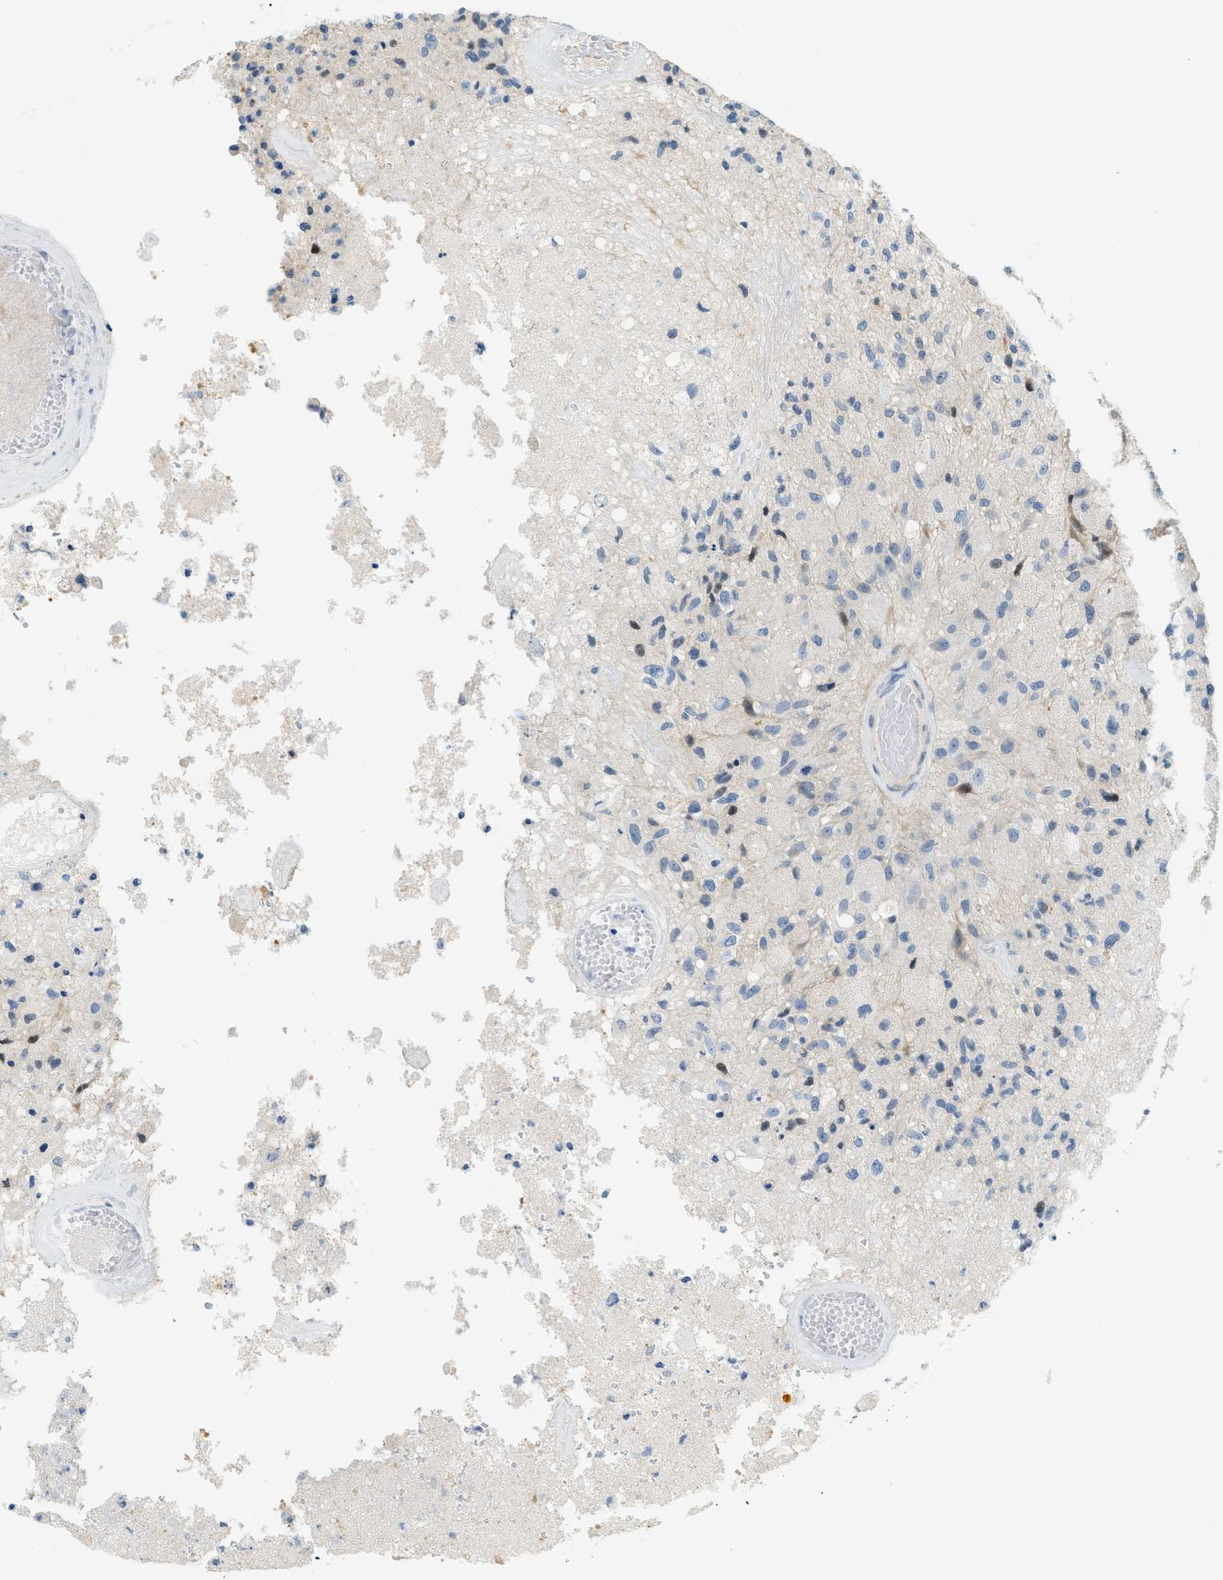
{"staining": {"intensity": "negative", "quantity": "none", "location": "none"}, "tissue": "glioma", "cell_type": "Tumor cells", "image_type": "cancer", "snomed": [{"axis": "morphology", "description": "Normal tissue, NOS"}, {"axis": "morphology", "description": "Glioma, malignant, High grade"}, {"axis": "topography", "description": "Cerebral cortex"}], "caption": "An IHC micrograph of high-grade glioma (malignant) is shown. There is no staining in tumor cells of high-grade glioma (malignant).", "gene": "CYP4X1", "patient": {"sex": "male", "age": 77}}